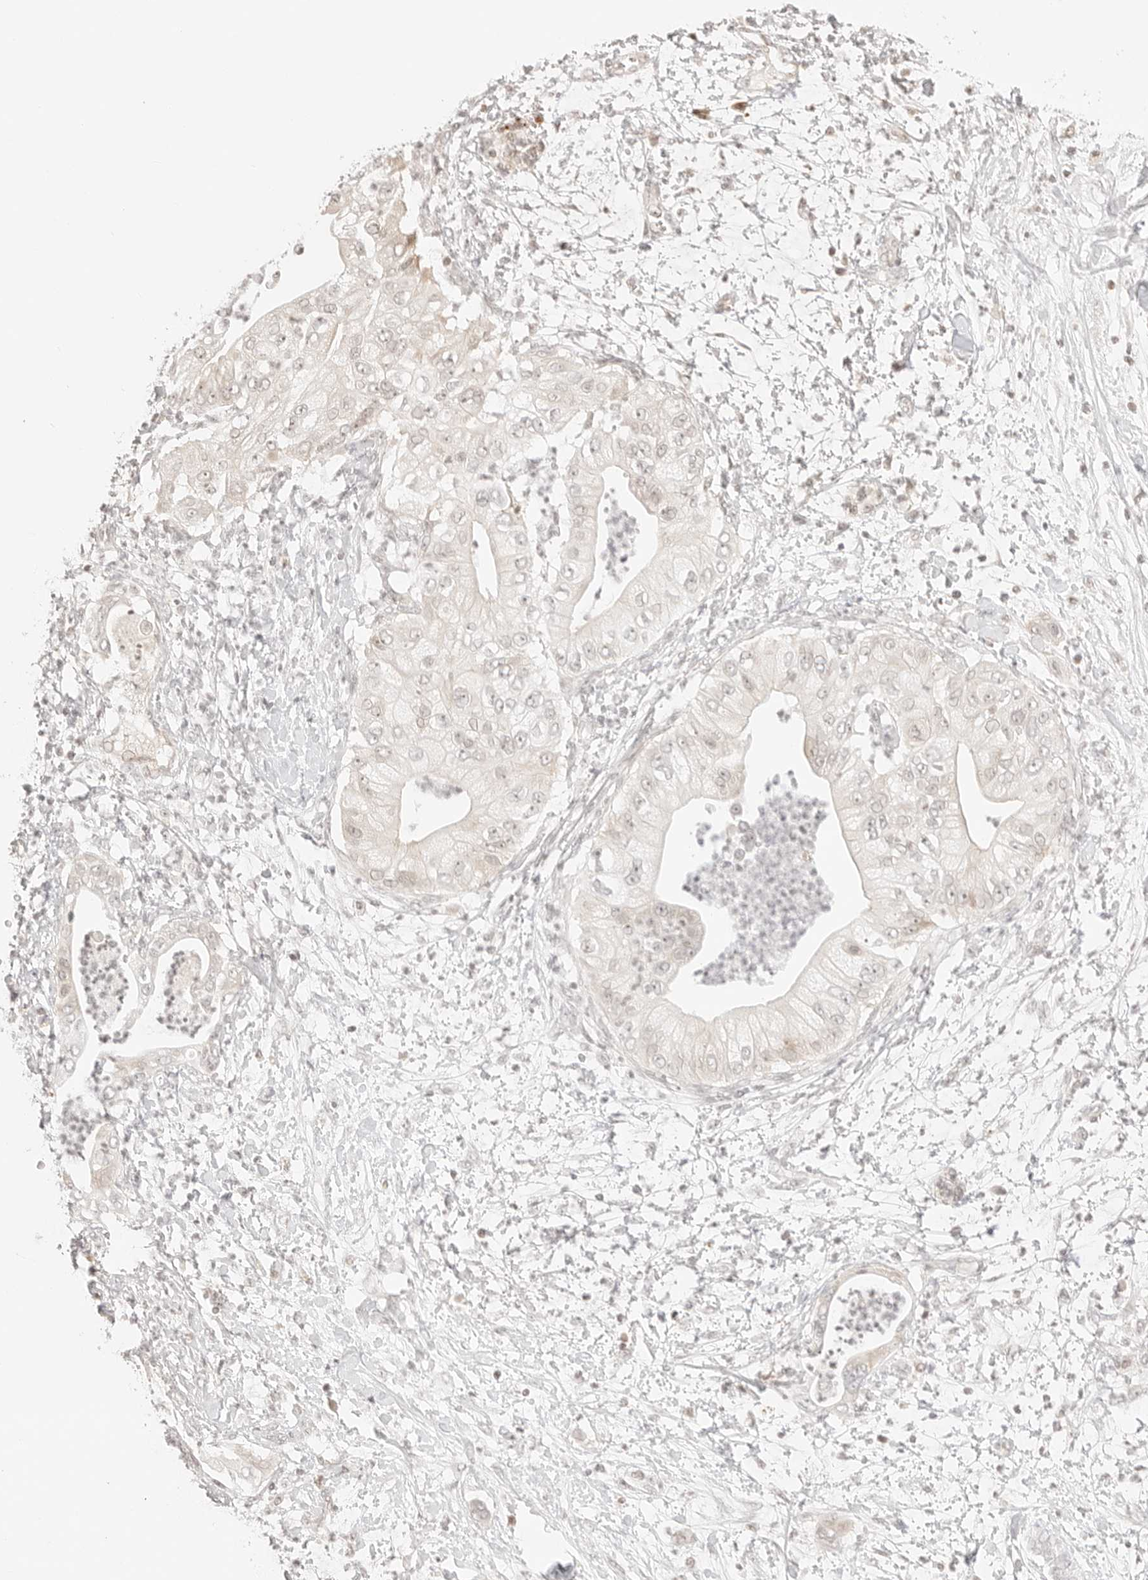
{"staining": {"intensity": "negative", "quantity": "none", "location": "none"}, "tissue": "pancreatic cancer", "cell_type": "Tumor cells", "image_type": "cancer", "snomed": [{"axis": "morphology", "description": "Adenocarcinoma, NOS"}, {"axis": "topography", "description": "Pancreas"}], "caption": "Micrograph shows no significant protein staining in tumor cells of adenocarcinoma (pancreatic). (DAB (3,3'-diaminobenzidine) IHC with hematoxylin counter stain).", "gene": "RPS6KL1", "patient": {"sex": "female", "age": 78}}